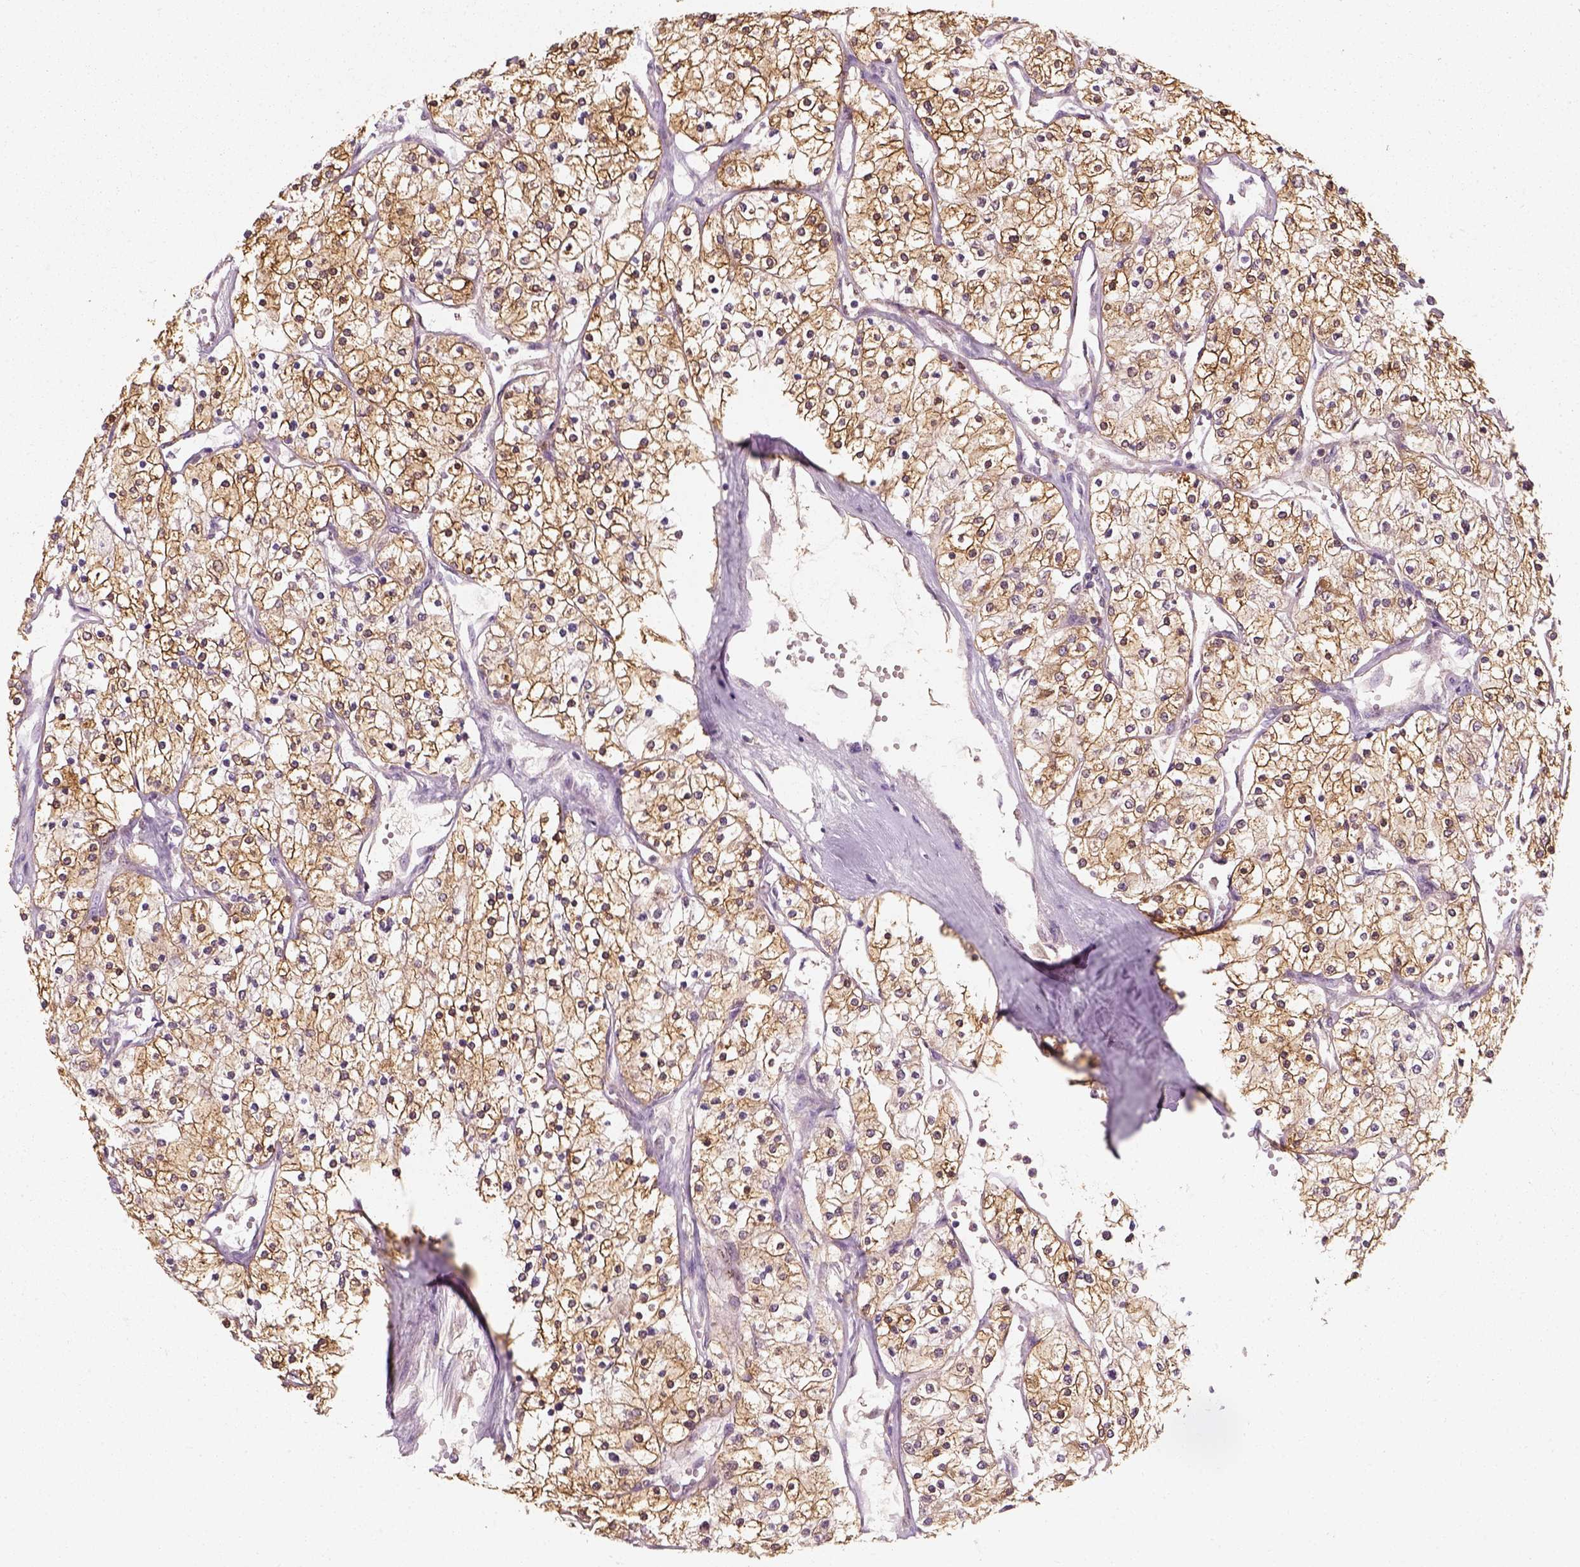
{"staining": {"intensity": "moderate", "quantity": ">75%", "location": "cytoplasmic/membranous,nuclear"}, "tissue": "renal cancer", "cell_type": "Tumor cells", "image_type": "cancer", "snomed": [{"axis": "morphology", "description": "Adenocarcinoma, NOS"}, {"axis": "topography", "description": "Kidney"}], "caption": "There is medium levels of moderate cytoplasmic/membranous and nuclear expression in tumor cells of renal cancer, as demonstrated by immunohistochemical staining (brown color).", "gene": "SQSTM1", "patient": {"sex": "male", "age": 80}}